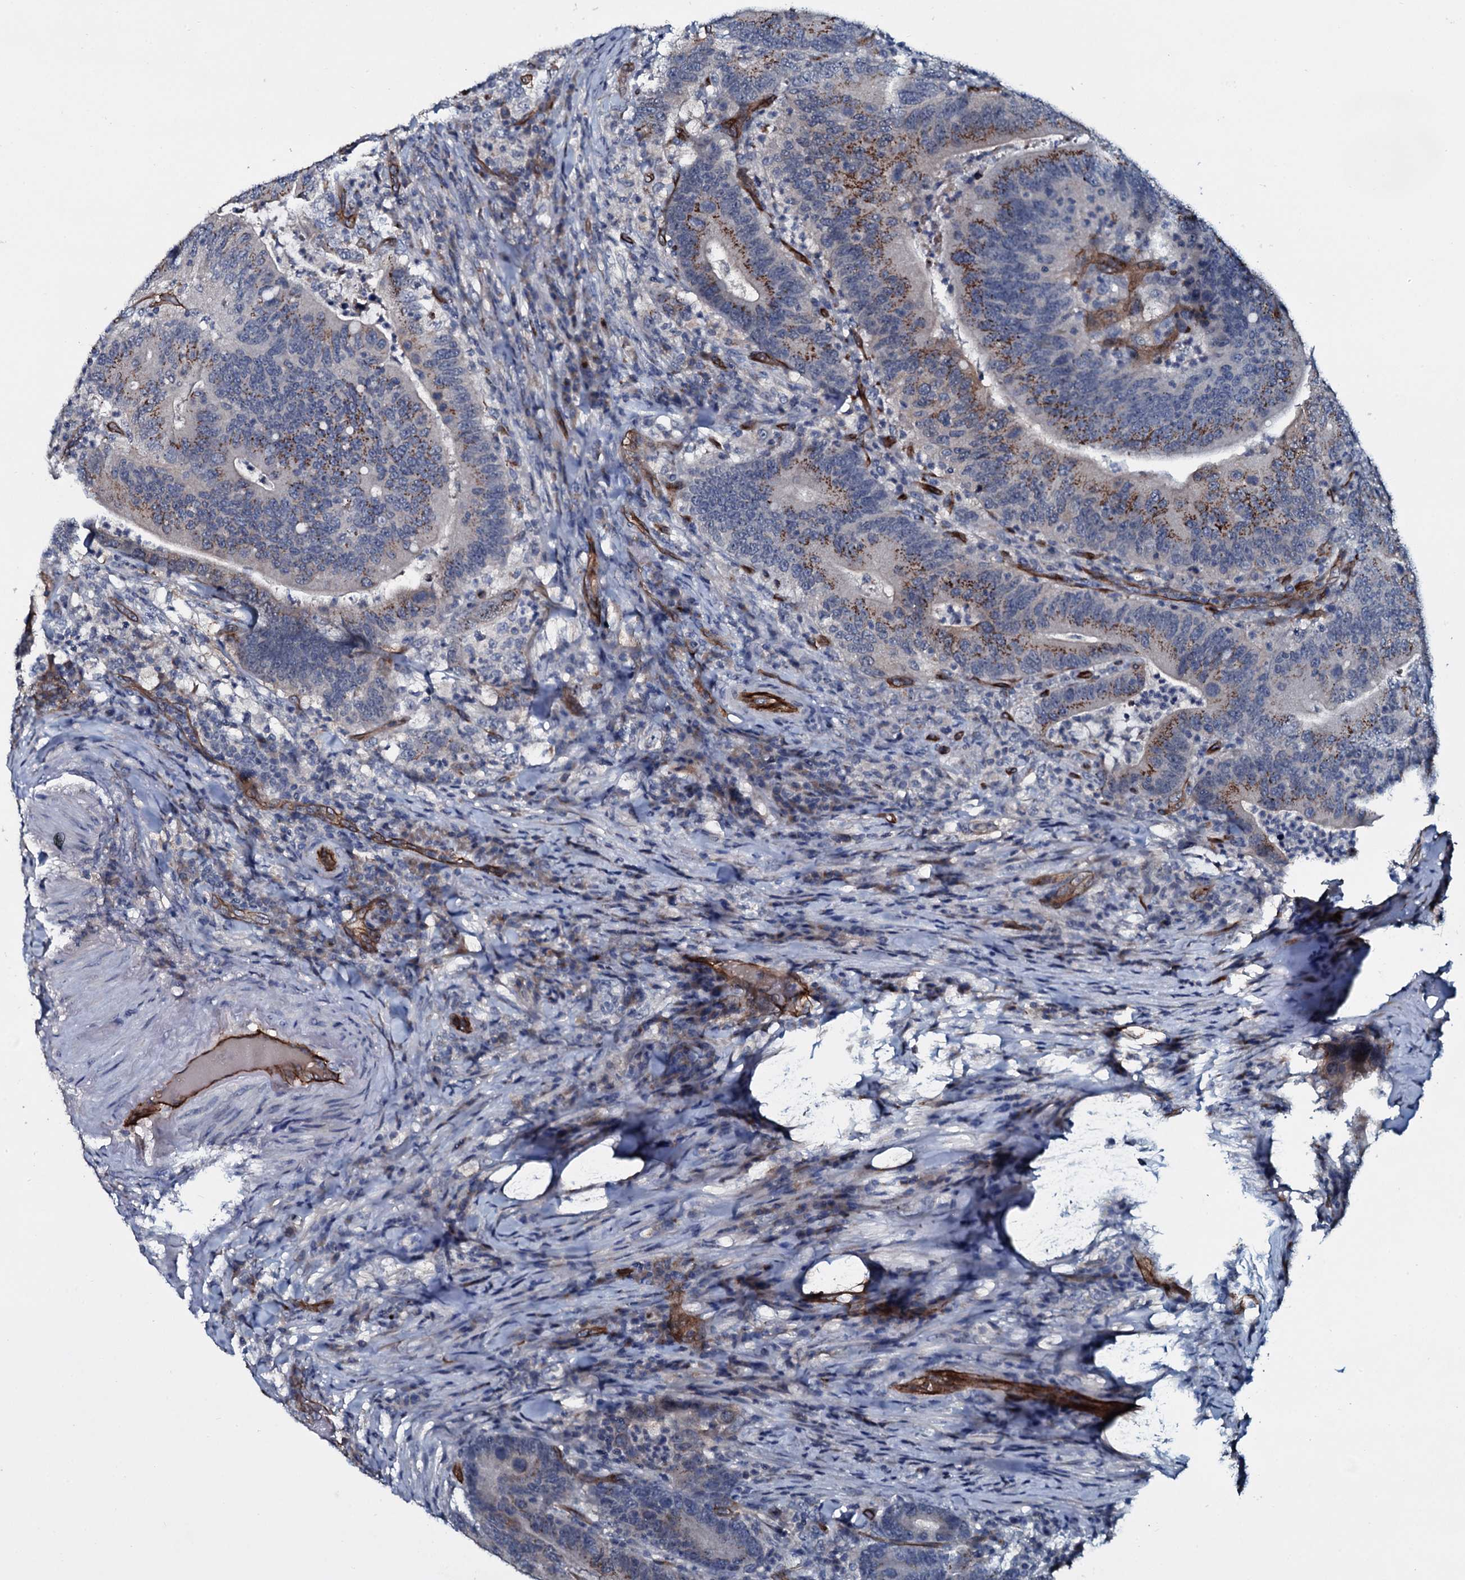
{"staining": {"intensity": "moderate", "quantity": ">75%", "location": "cytoplasmic/membranous"}, "tissue": "colorectal cancer", "cell_type": "Tumor cells", "image_type": "cancer", "snomed": [{"axis": "morphology", "description": "Adenocarcinoma, NOS"}, {"axis": "topography", "description": "Colon"}], "caption": "Protein staining reveals moderate cytoplasmic/membranous staining in approximately >75% of tumor cells in colorectal adenocarcinoma.", "gene": "CLEC14A", "patient": {"sex": "female", "age": 66}}